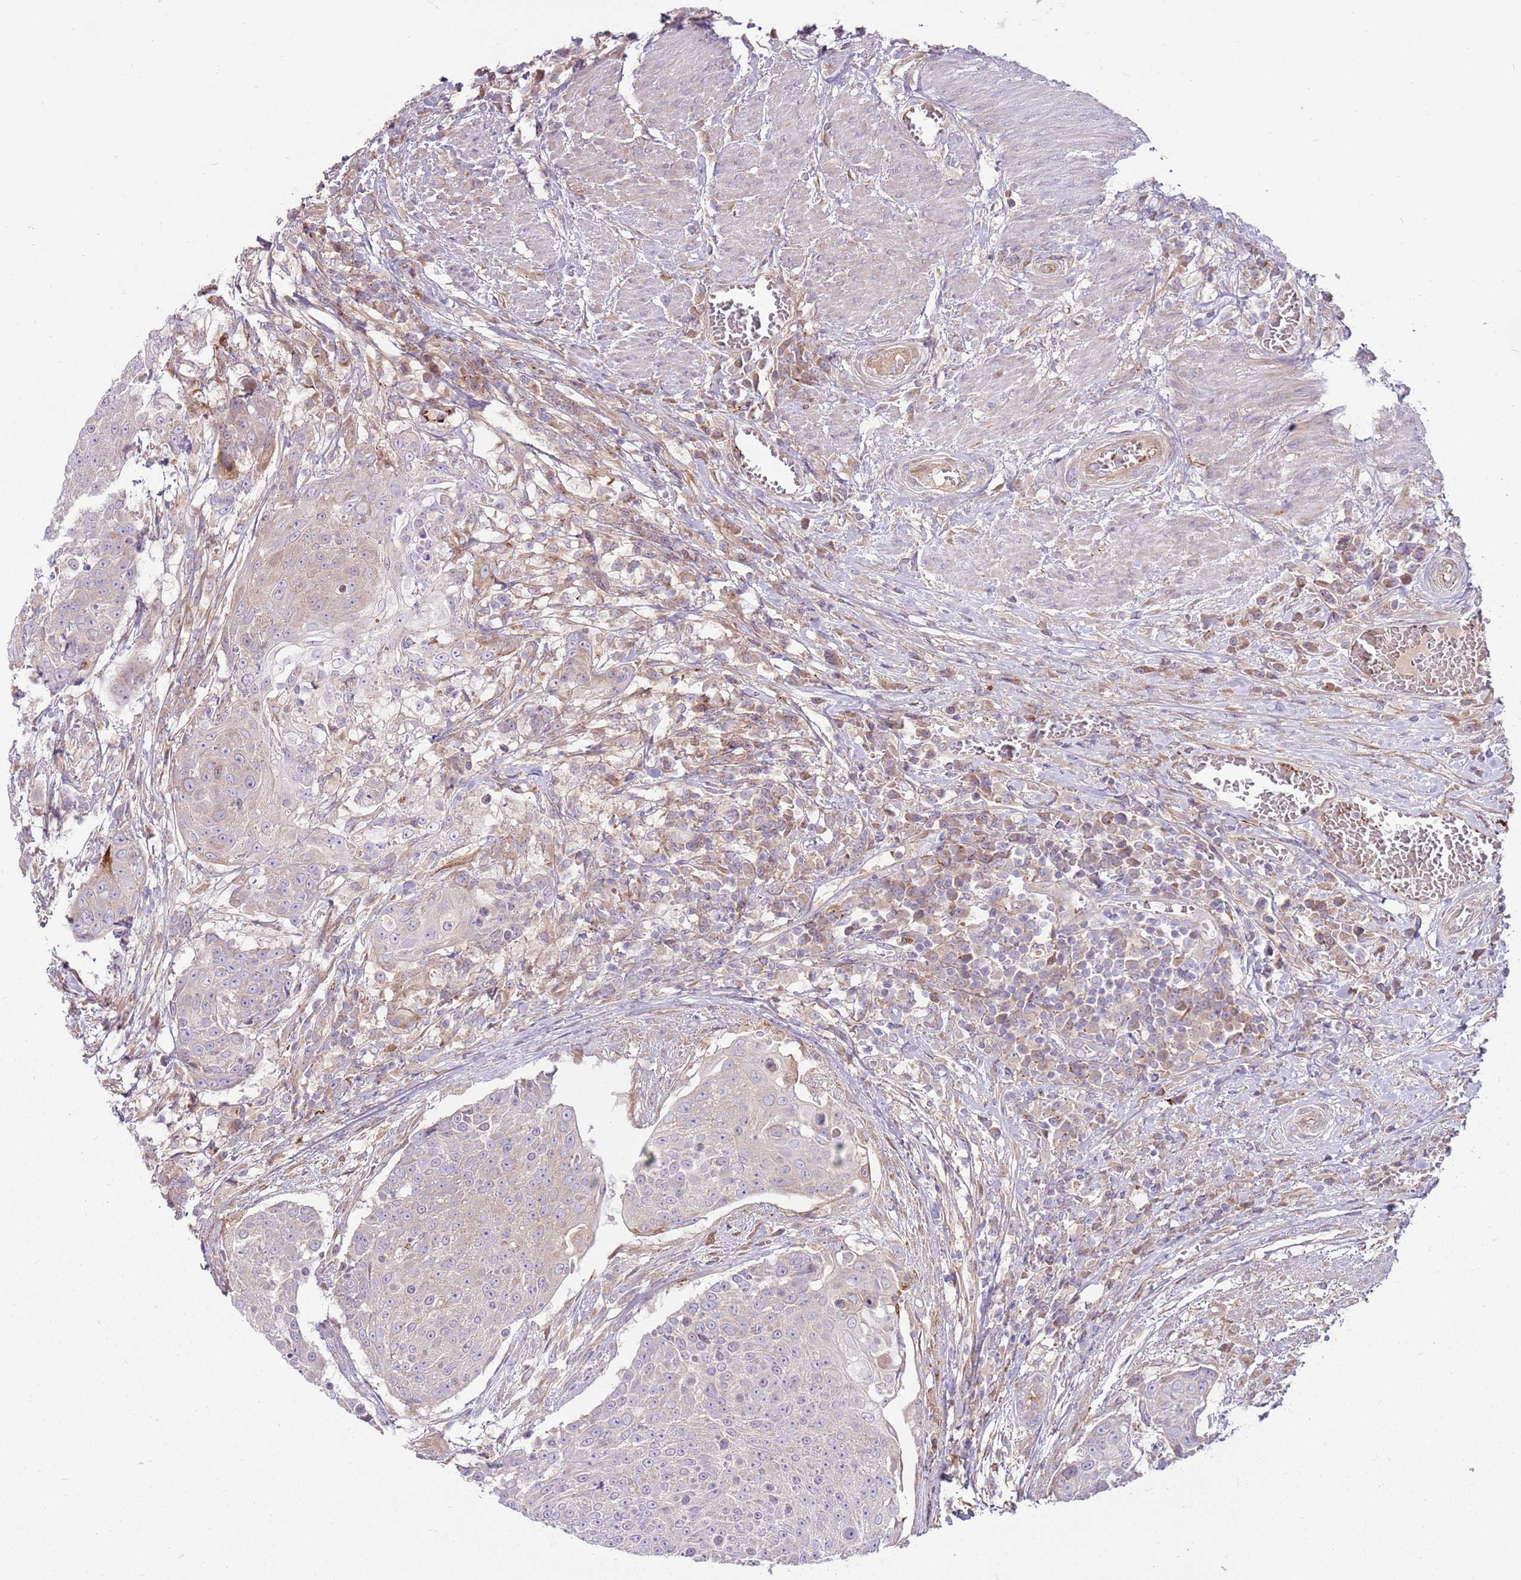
{"staining": {"intensity": "weak", "quantity": "<25%", "location": "cytoplasmic/membranous"}, "tissue": "urothelial cancer", "cell_type": "Tumor cells", "image_type": "cancer", "snomed": [{"axis": "morphology", "description": "Urothelial carcinoma, High grade"}, {"axis": "topography", "description": "Urinary bladder"}], "caption": "Immunohistochemical staining of human urothelial carcinoma (high-grade) reveals no significant expression in tumor cells.", "gene": "EMC1", "patient": {"sex": "female", "age": 63}}